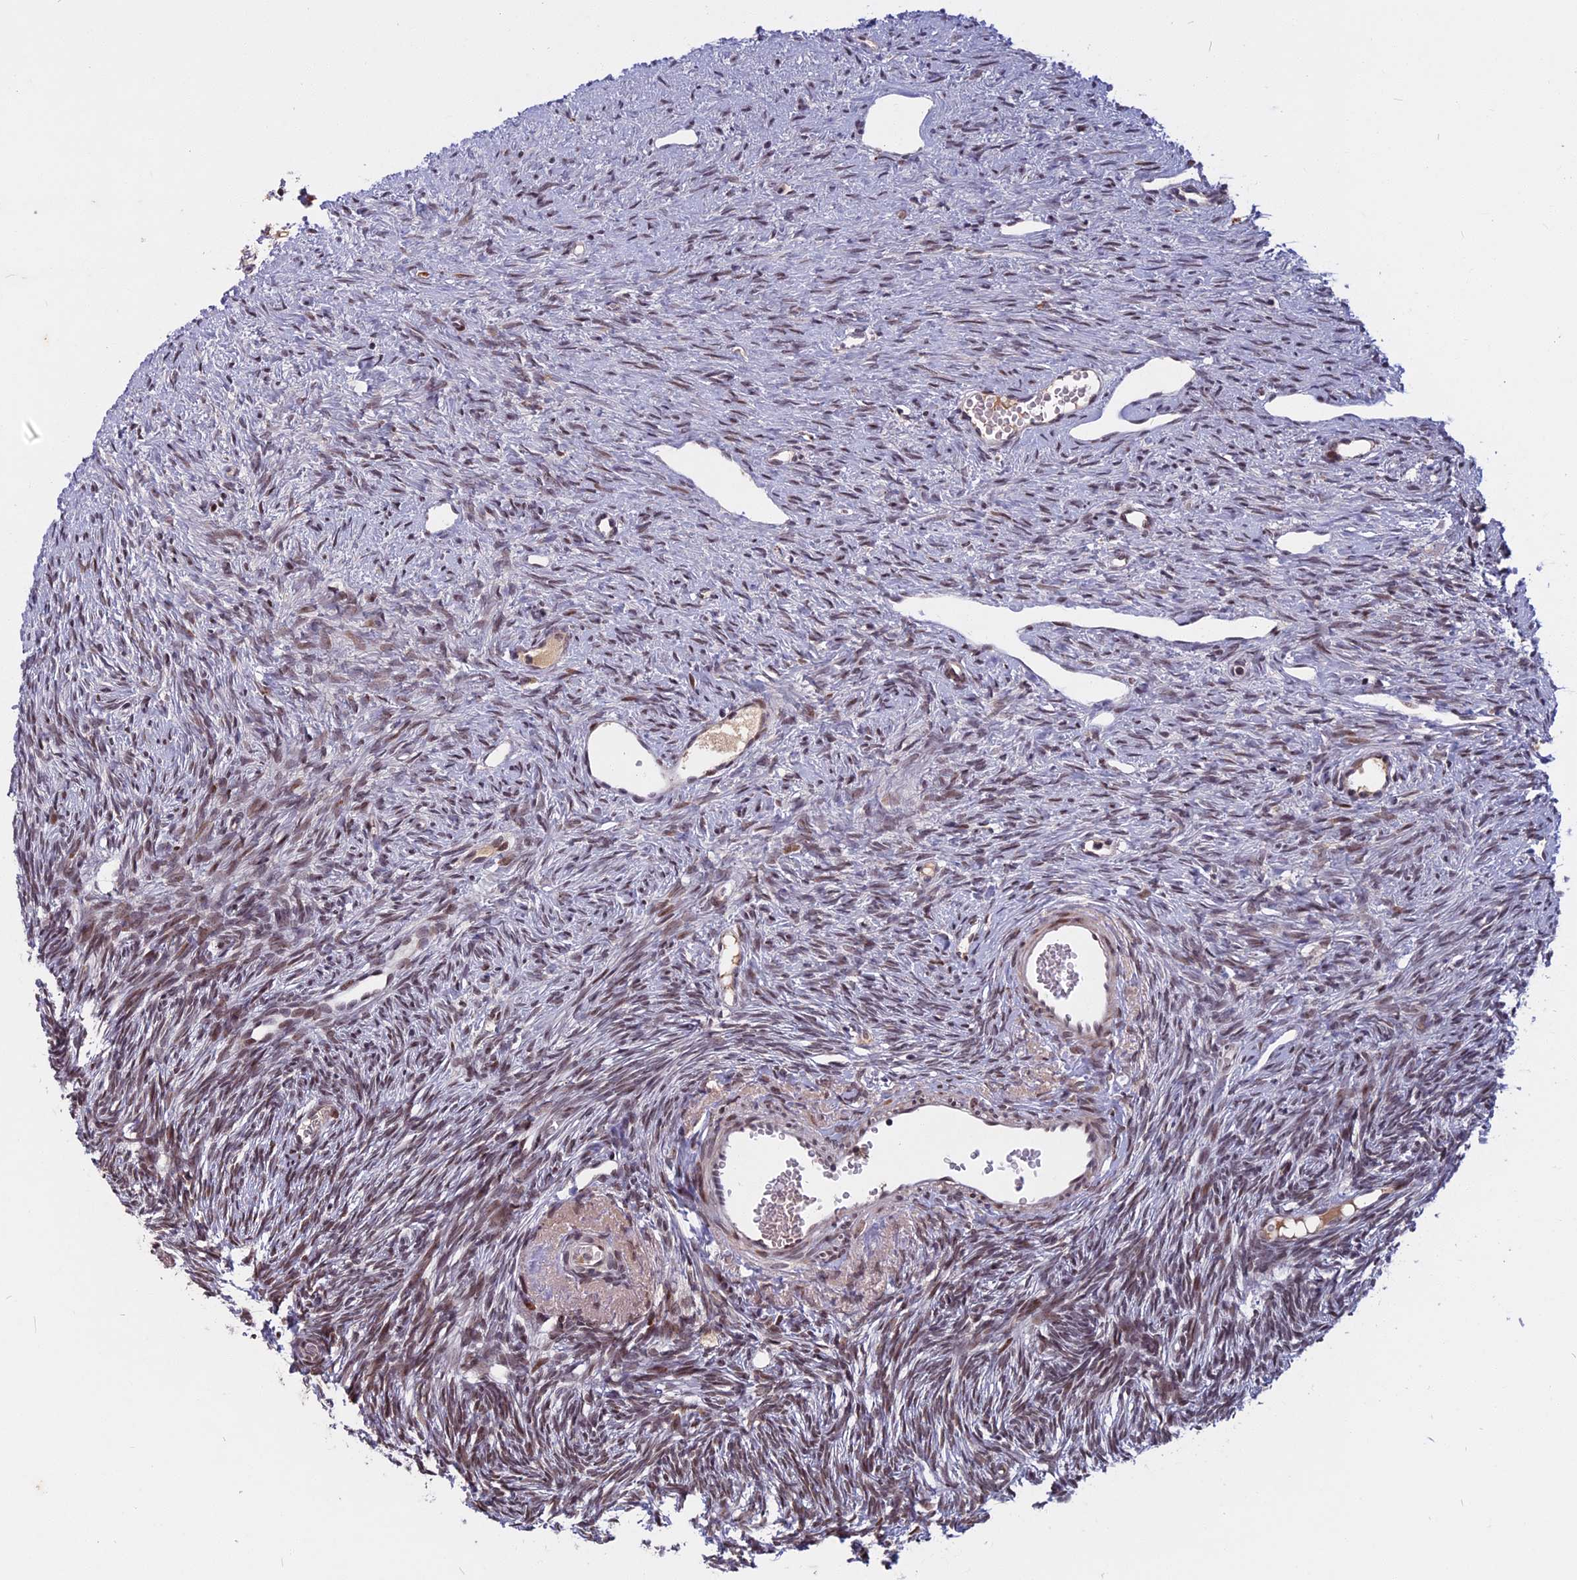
{"staining": {"intensity": "moderate", "quantity": "<25%", "location": "nuclear"}, "tissue": "ovary", "cell_type": "Follicle cells", "image_type": "normal", "snomed": [{"axis": "morphology", "description": "Normal tissue, NOS"}, {"axis": "topography", "description": "Ovary"}], "caption": "DAB immunohistochemical staining of unremarkable human ovary displays moderate nuclear protein staining in approximately <25% of follicle cells. The protein is shown in brown color, while the nuclei are stained blue.", "gene": "CDC7", "patient": {"sex": "female", "age": 51}}